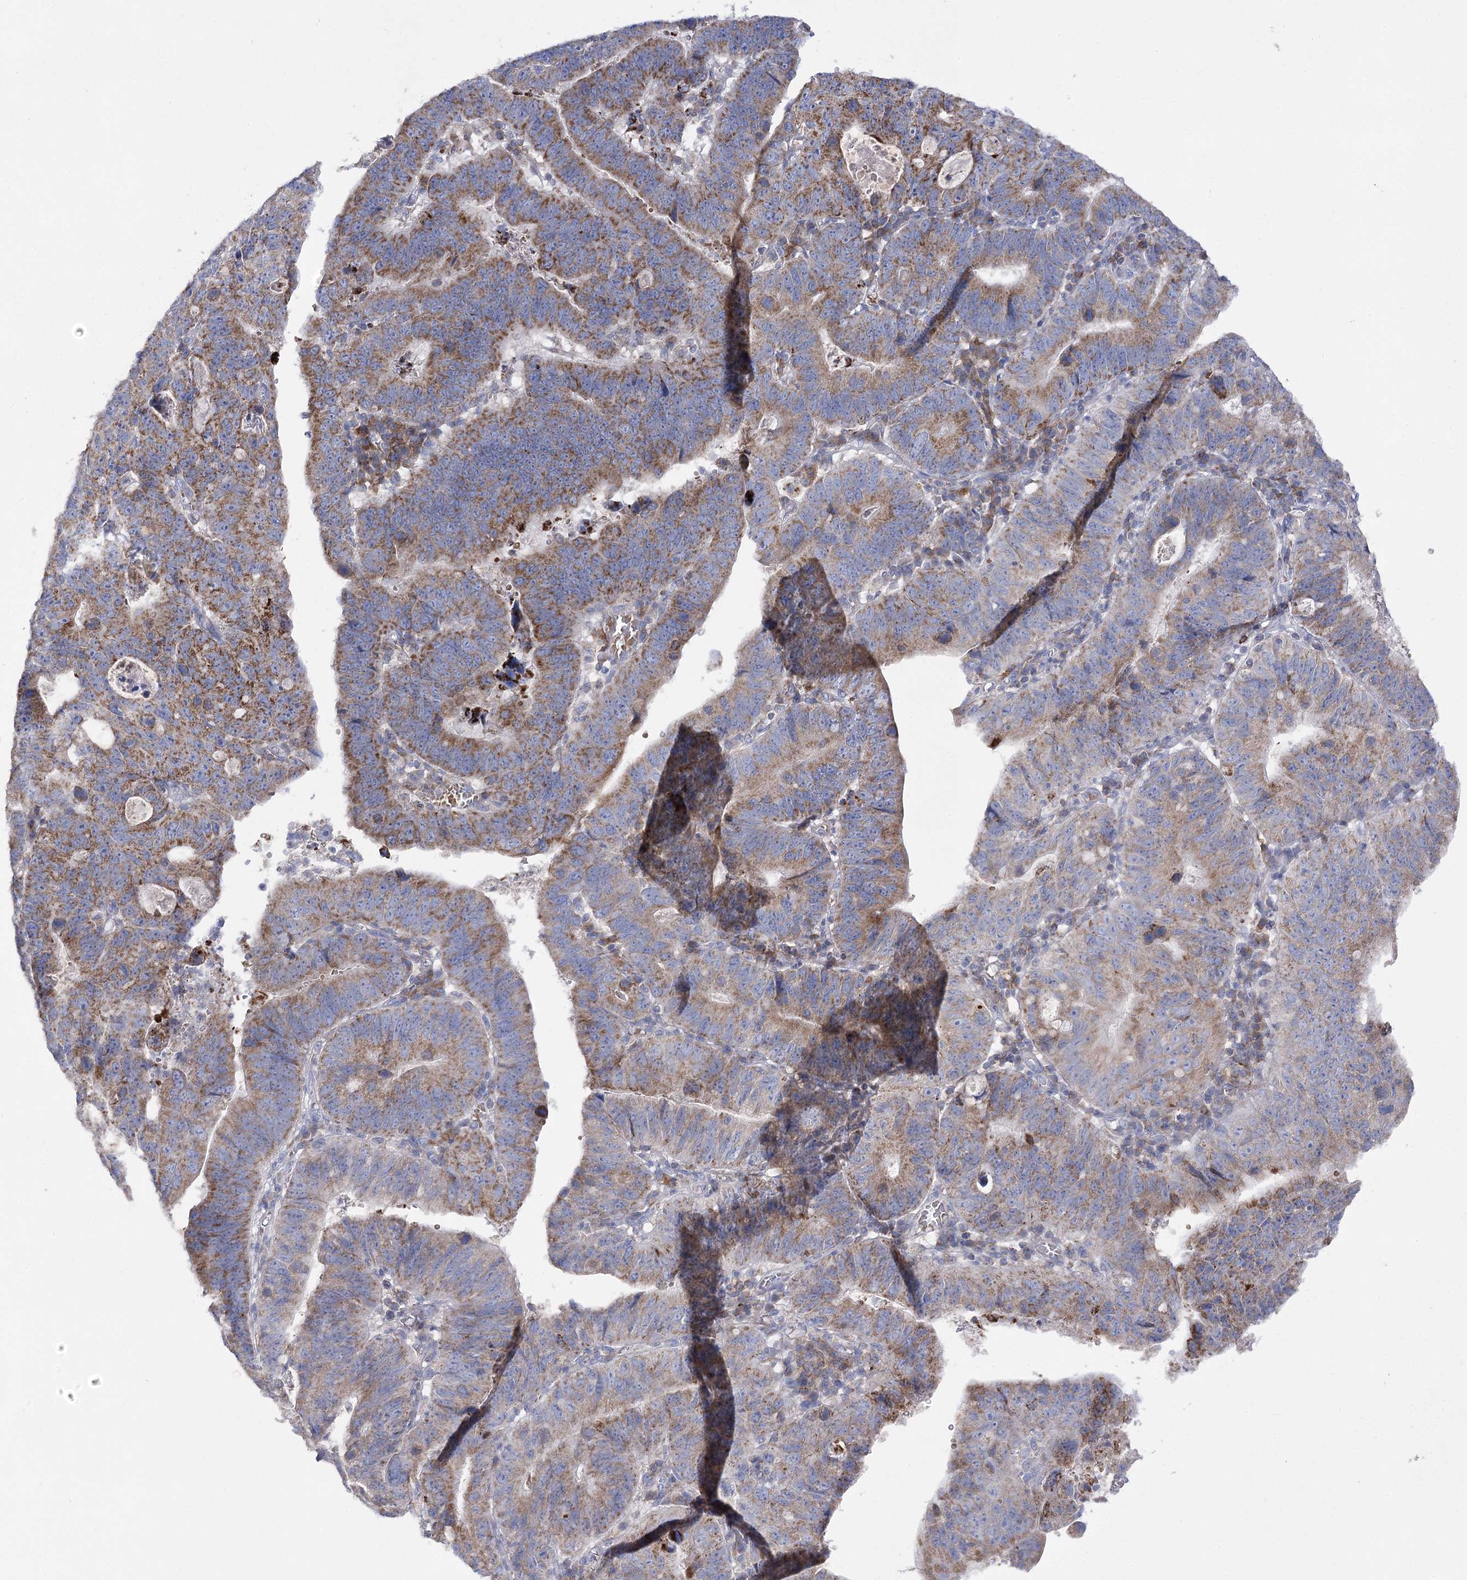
{"staining": {"intensity": "moderate", "quantity": ">75%", "location": "cytoplasmic/membranous"}, "tissue": "stomach cancer", "cell_type": "Tumor cells", "image_type": "cancer", "snomed": [{"axis": "morphology", "description": "Adenocarcinoma, NOS"}, {"axis": "topography", "description": "Stomach"}], "caption": "Brown immunohistochemical staining in human stomach cancer (adenocarcinoma) shows moderate cytoplasmic/membranous expression in approximately >75% of tumor cells.", "gene": "COX15", "patient": {"sex": "male", "age": 59}}